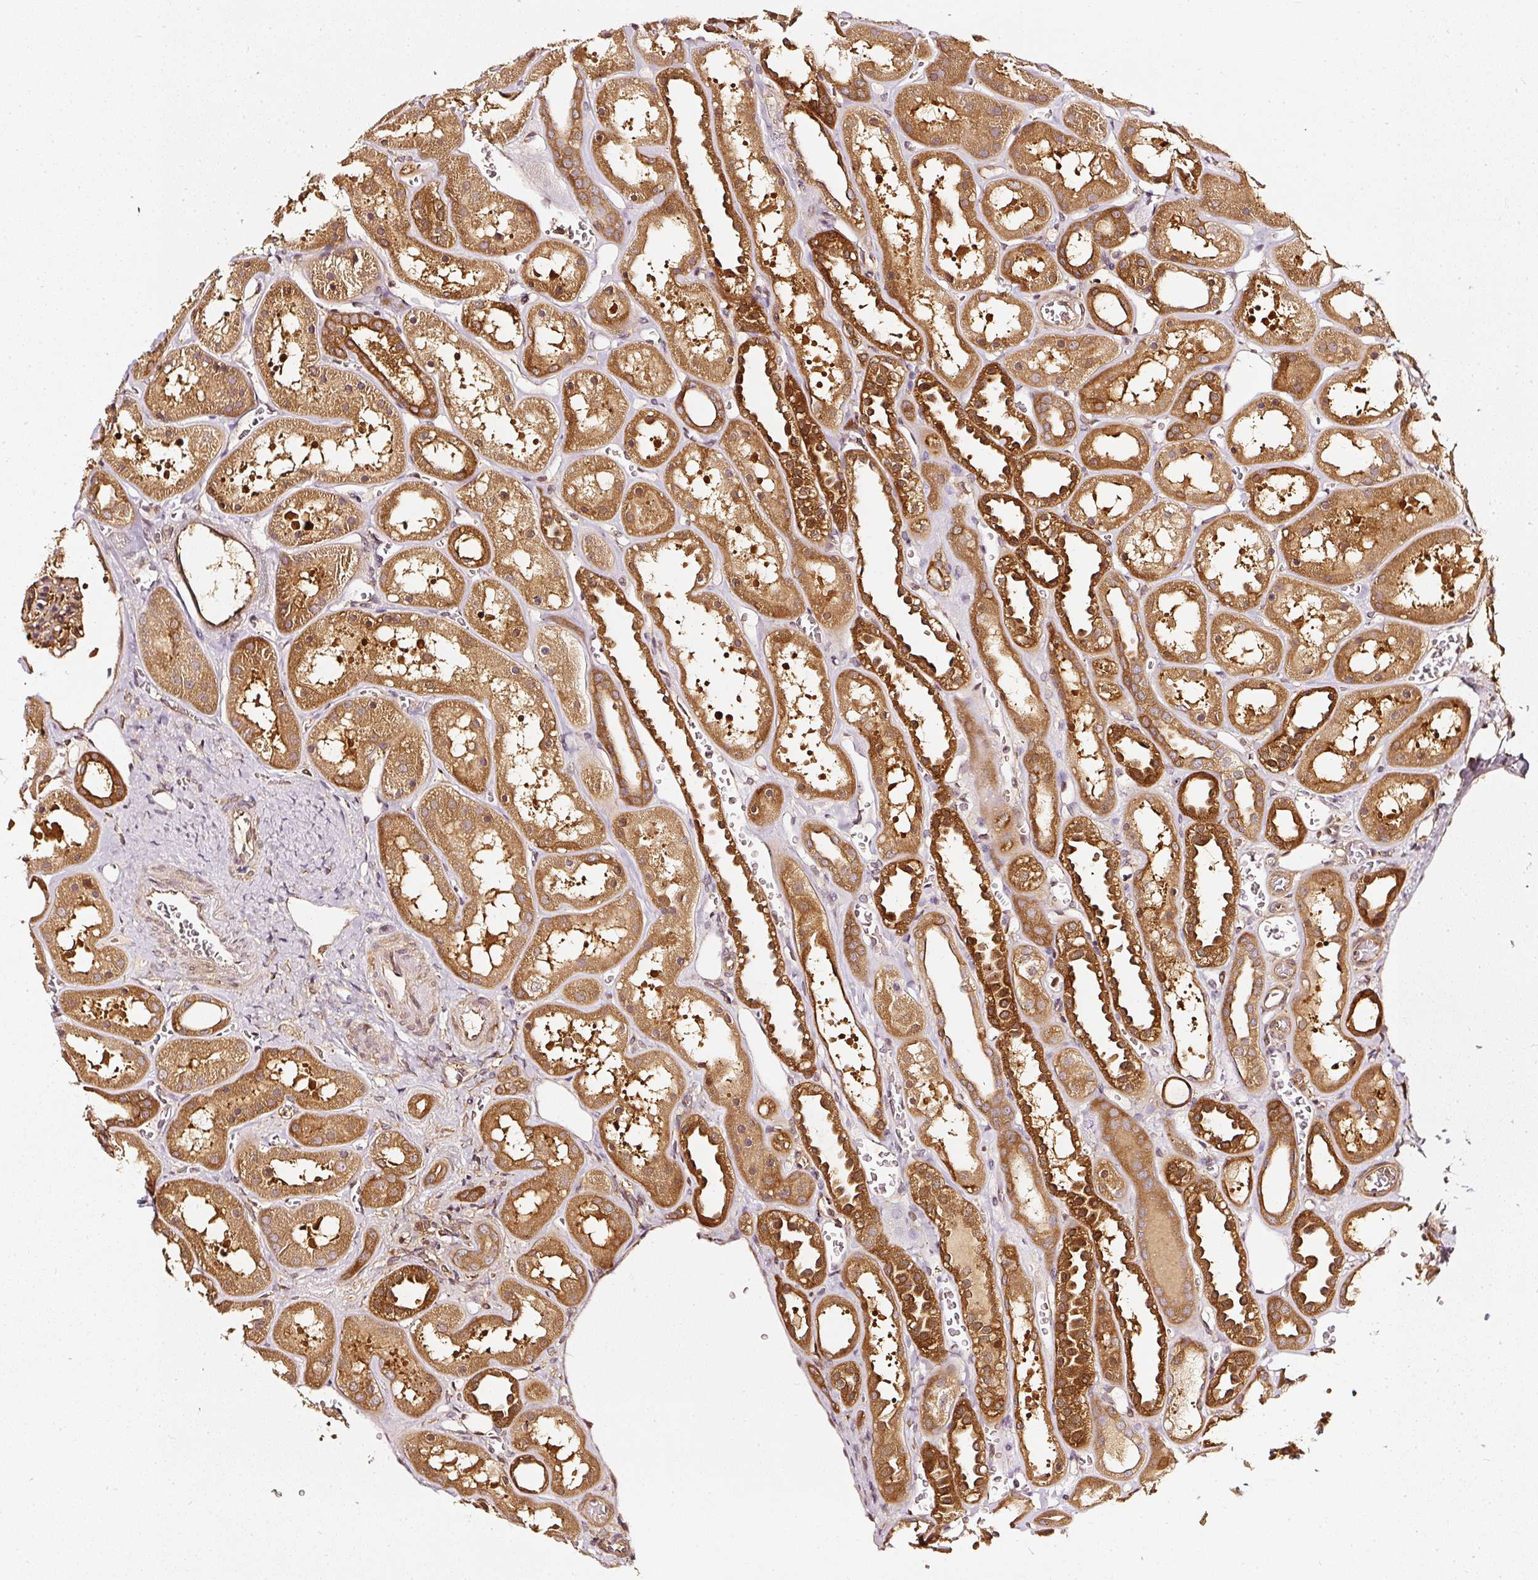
{"staining": {"intensity": "moderate", "quantity": "25%-75%", "location": "cytoplasmic/membranous"}, "tissue": "kidney", "cell_type": "Cells in glomeruli", "image_type": "normal", "snomed": [{"axis": "morphology", "description": "Normal tissue, NOS"}, {"axis": "topography", "description": "Kidney"}], "caption": "Immunohistochemical staining of benign human kidney shows medium levels of moderate cytoplasmic/membranous staining in about 25%-75% of cells in glomeruli.", "gene": "ASMTL", "patient": {"sex": "female", "age": 41}}